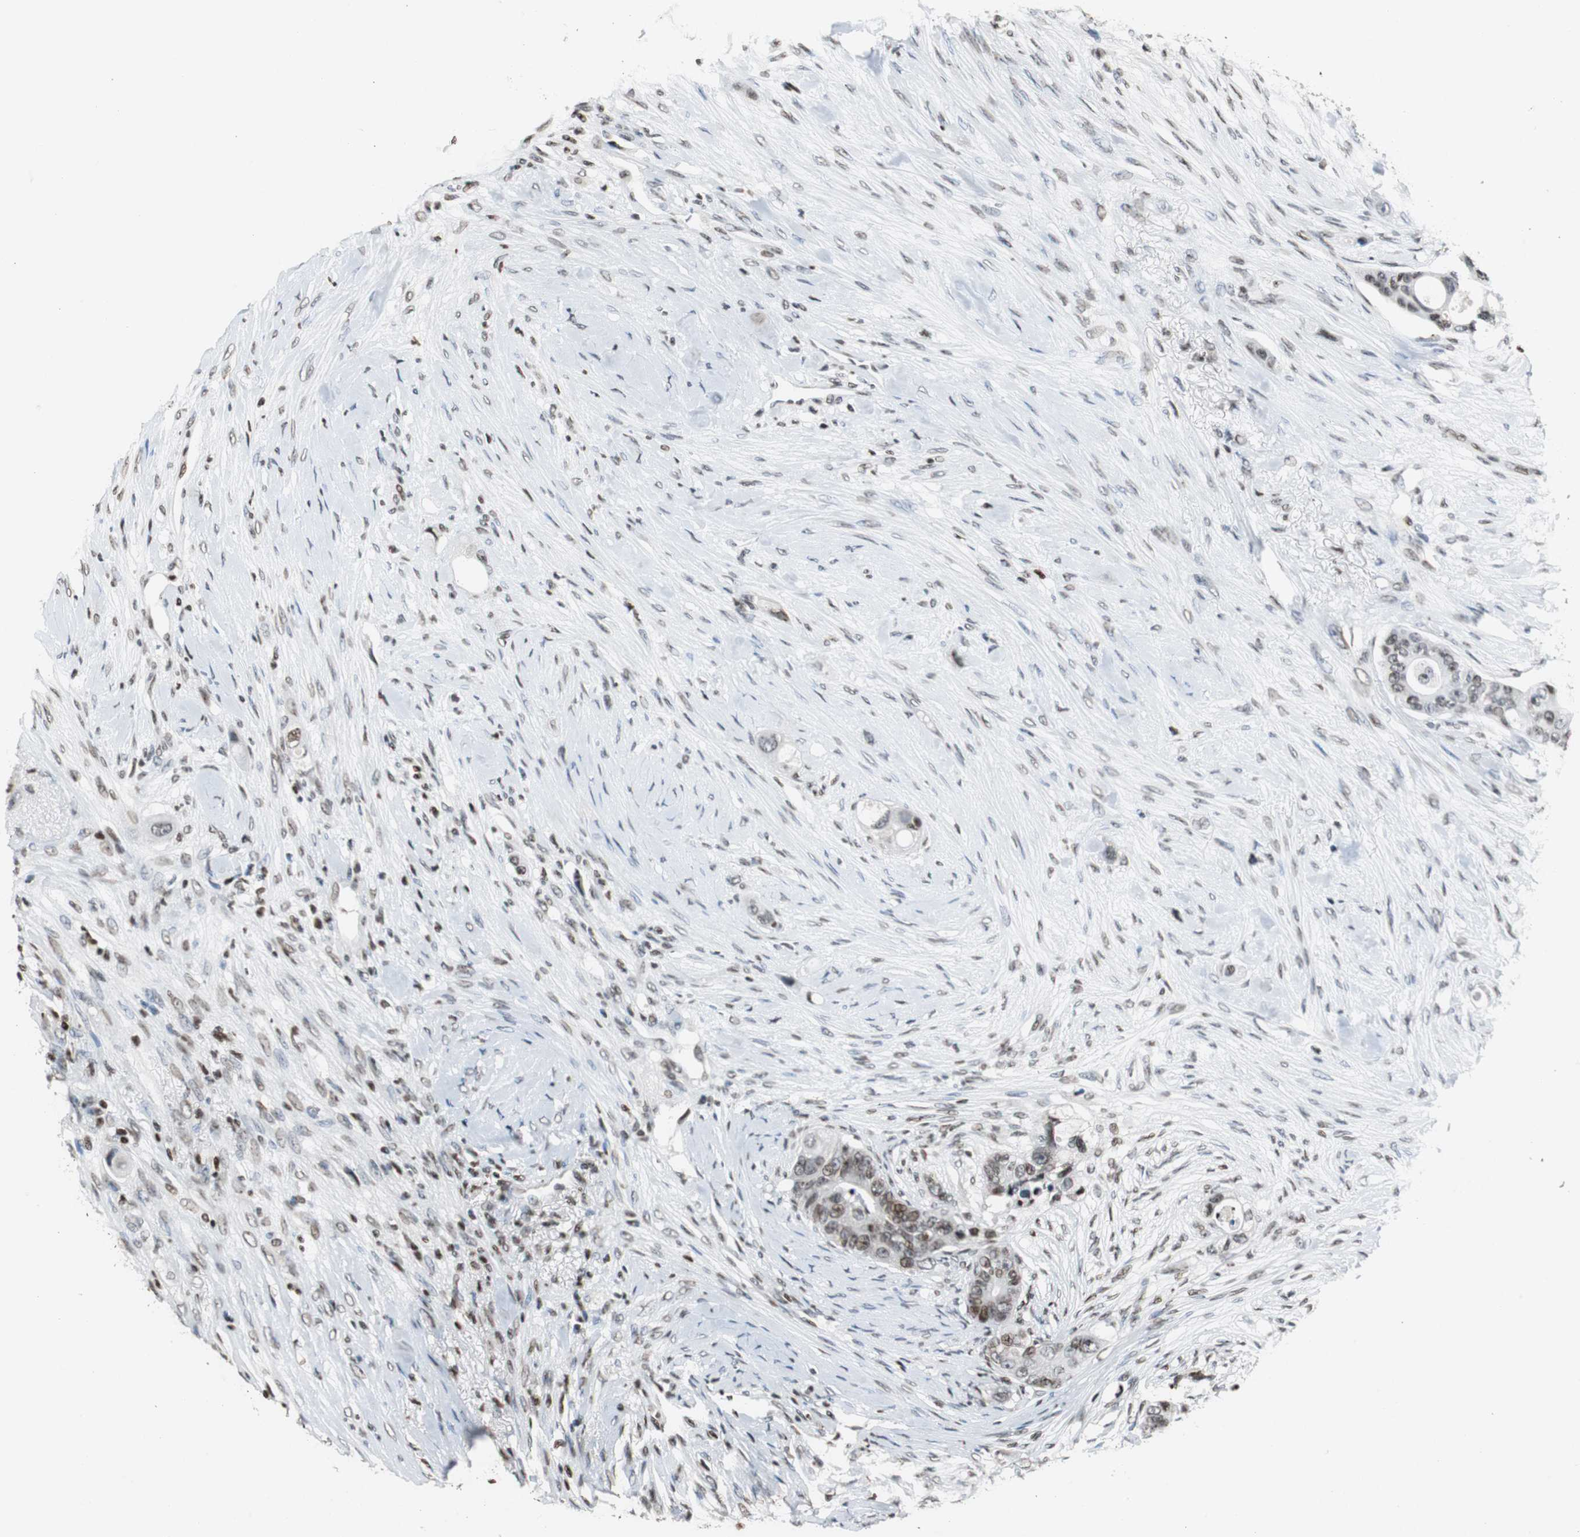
{"staining": {"intensity": "moderate", "quantity": ">75%", "location": "nuclear"}, "tissue": "colorectal cancer", "cell_type": "Tumor cells", "image_type": "cancer", "snomed": [{"axis": "morphology", "description": "Adenocarcinoma, NOS"}, {"axis": "topography", "description": "Colon"}], "caption": "Colorectal cancer (adenocarcinoma) tissue demonstrates moderate nuclear staining in about >75% of tumor cells, visualized by immunohistochemistry. The staining is performed using DAB (3,3'-diaminobenzidine) brown chromogen to label protein expression. The nuclei are counter-stained blue using hematoxylin.", "gene": "PAXIP1", "patient": {"sex": "female", "age": 57}}